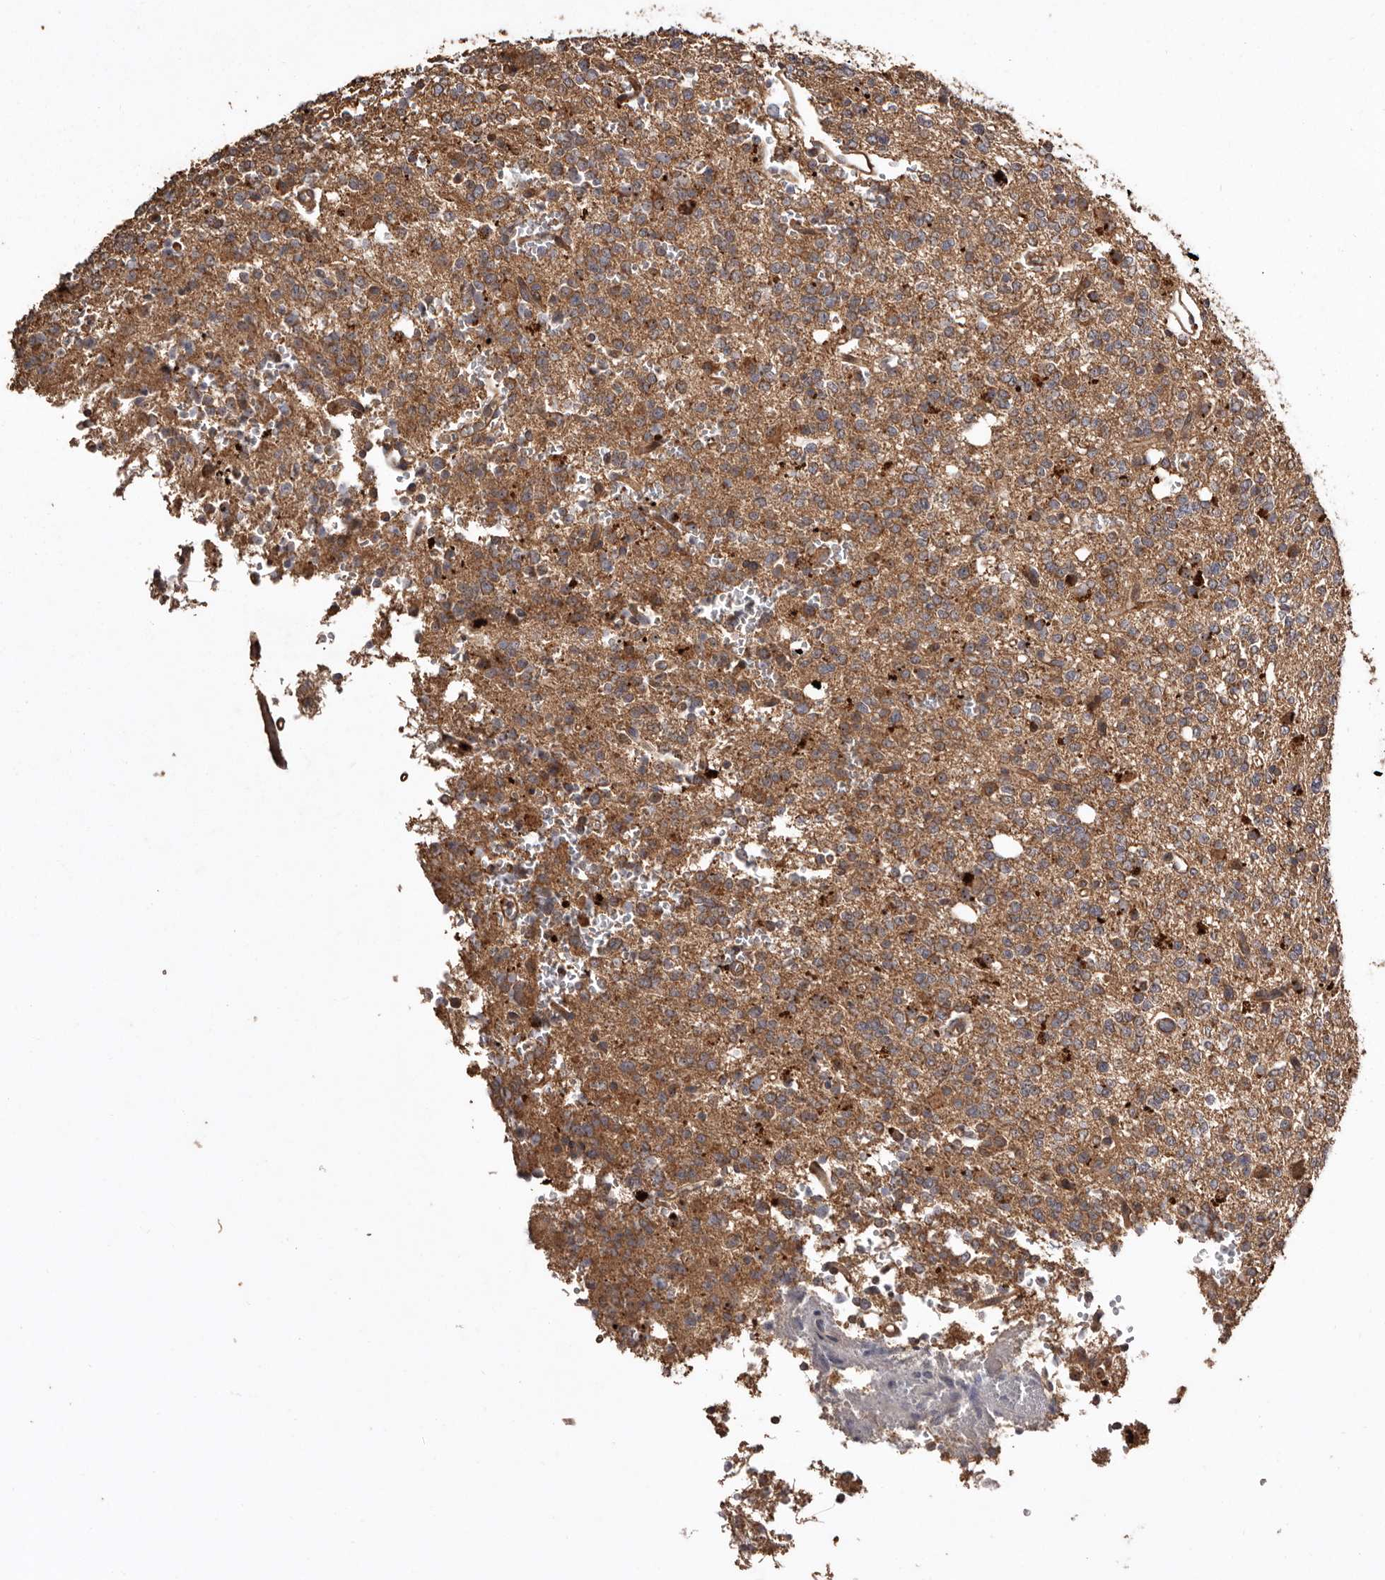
{"staining": {"intensity": "moderate", "quantity": ">75%", "location": "cytoplasmic/membranous"}, "tissue": "glioma", "cell_type": "Tumor cells", "image_type": "cancer", "snomed": [{"axis": "morphology", "description": "Glioma, malignant, High grade"}, {"axis": "topography", "description": "Brain"}], "caption": "Immunohistochemical staining of glioma displays medium levels of moderate cytoplasmic/membranous staining in about >75% of tumor cells.", "gene": "RWDD1", "patient": {"sex": "female", "age": 62}}